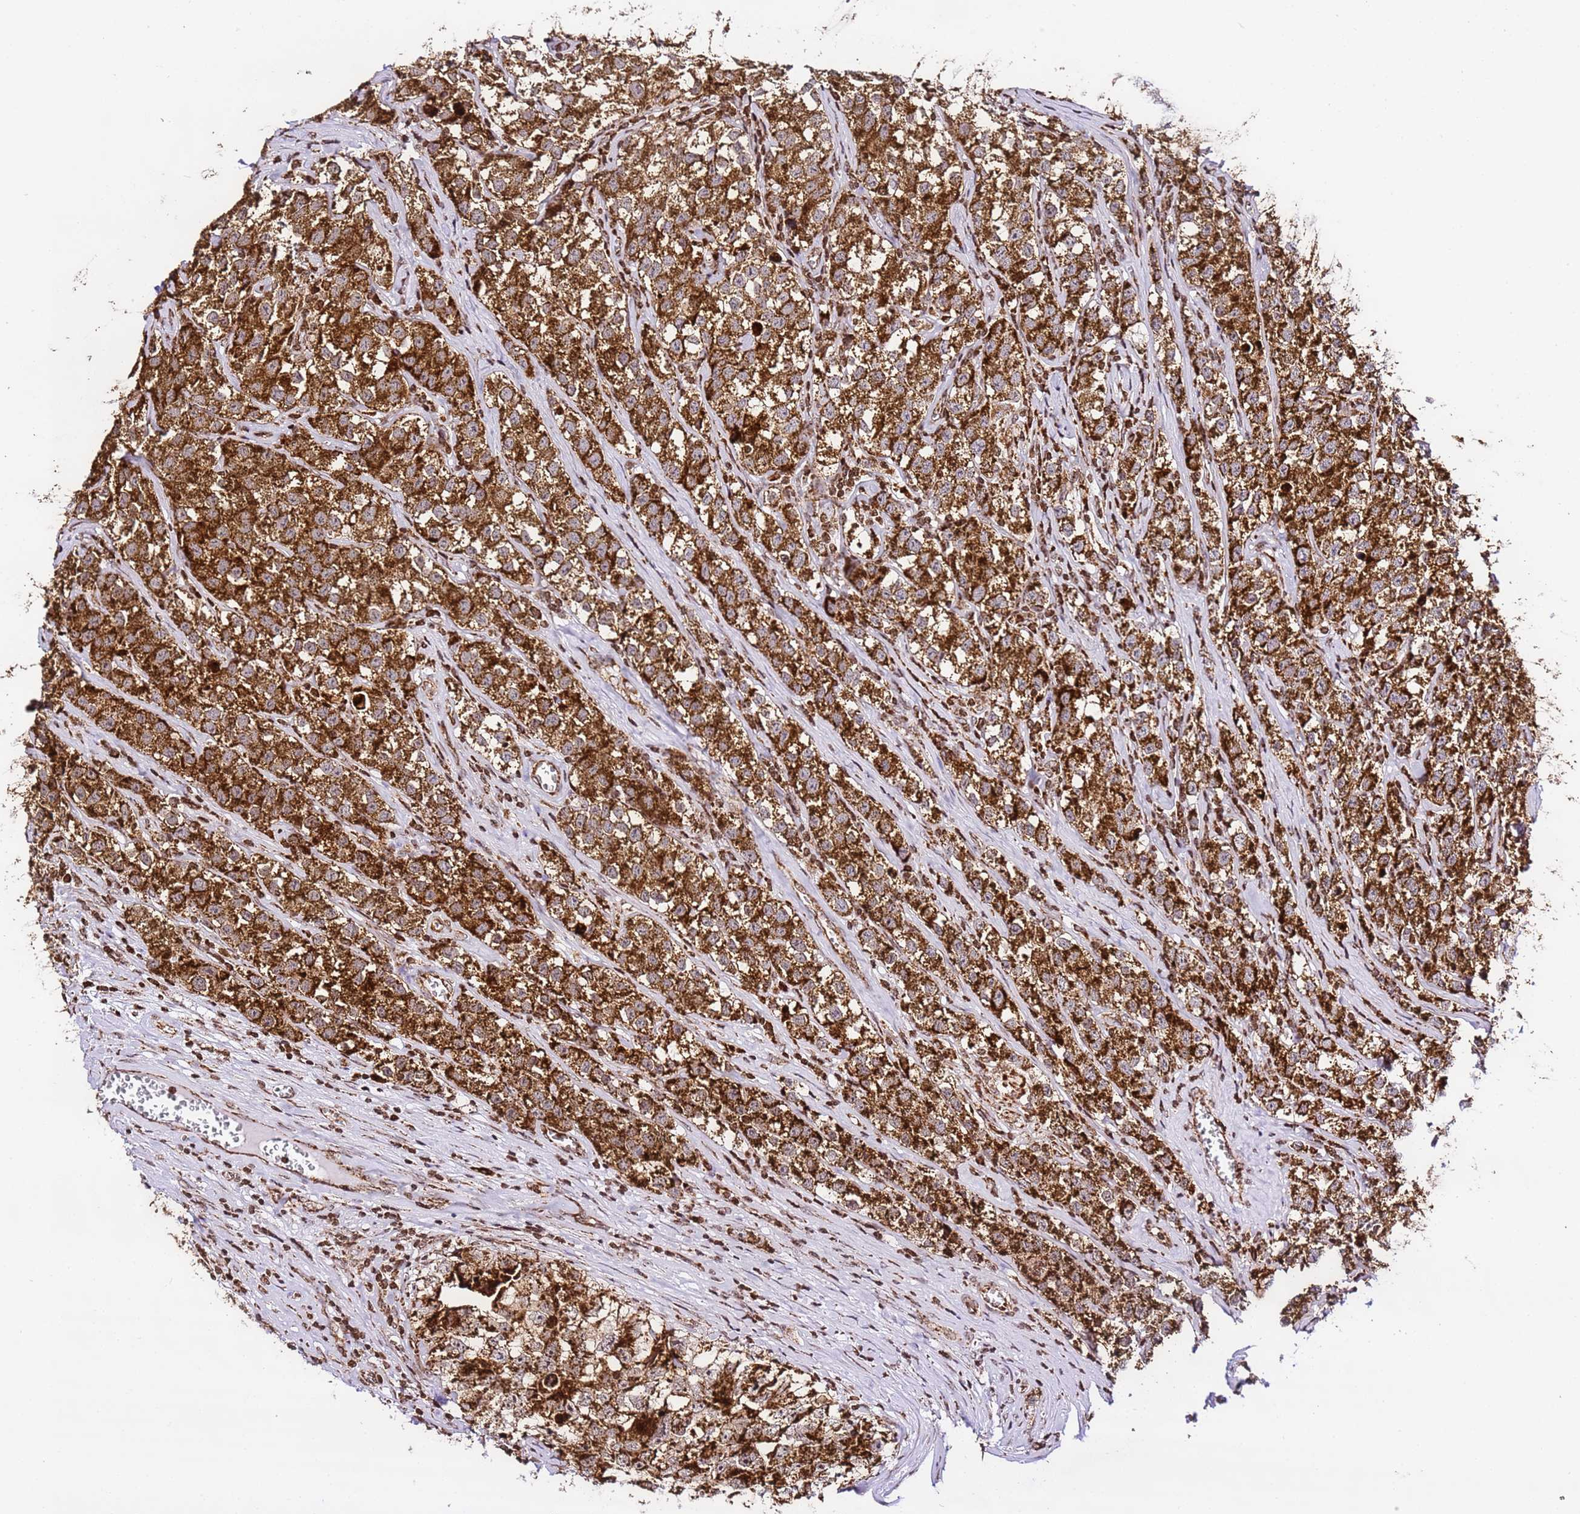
{"staining": {"intensity": "strong", "quantity": ">75%", "location": "cytoplasmic/membranous"}, "tissue": "testis cancer", "cell_type": "Tumor cells", "image_type": "cancer", "snomed": [{"axis": "morphology", "description": "Seminoma, NOS"}, {"axis": "morphology", "description": "Carcinoma, Embryonal, NOS"}, {"axis": "topography", "description": "Testis"}], "caption": "IHC of testis cancer (embryonal carcinoma) shows high levels of strong cytoplasmic/membranous expression in approximately >75% of tumor cells.", "gene": "HSPE1", "patient": {"sex": "male", "age": 43}}